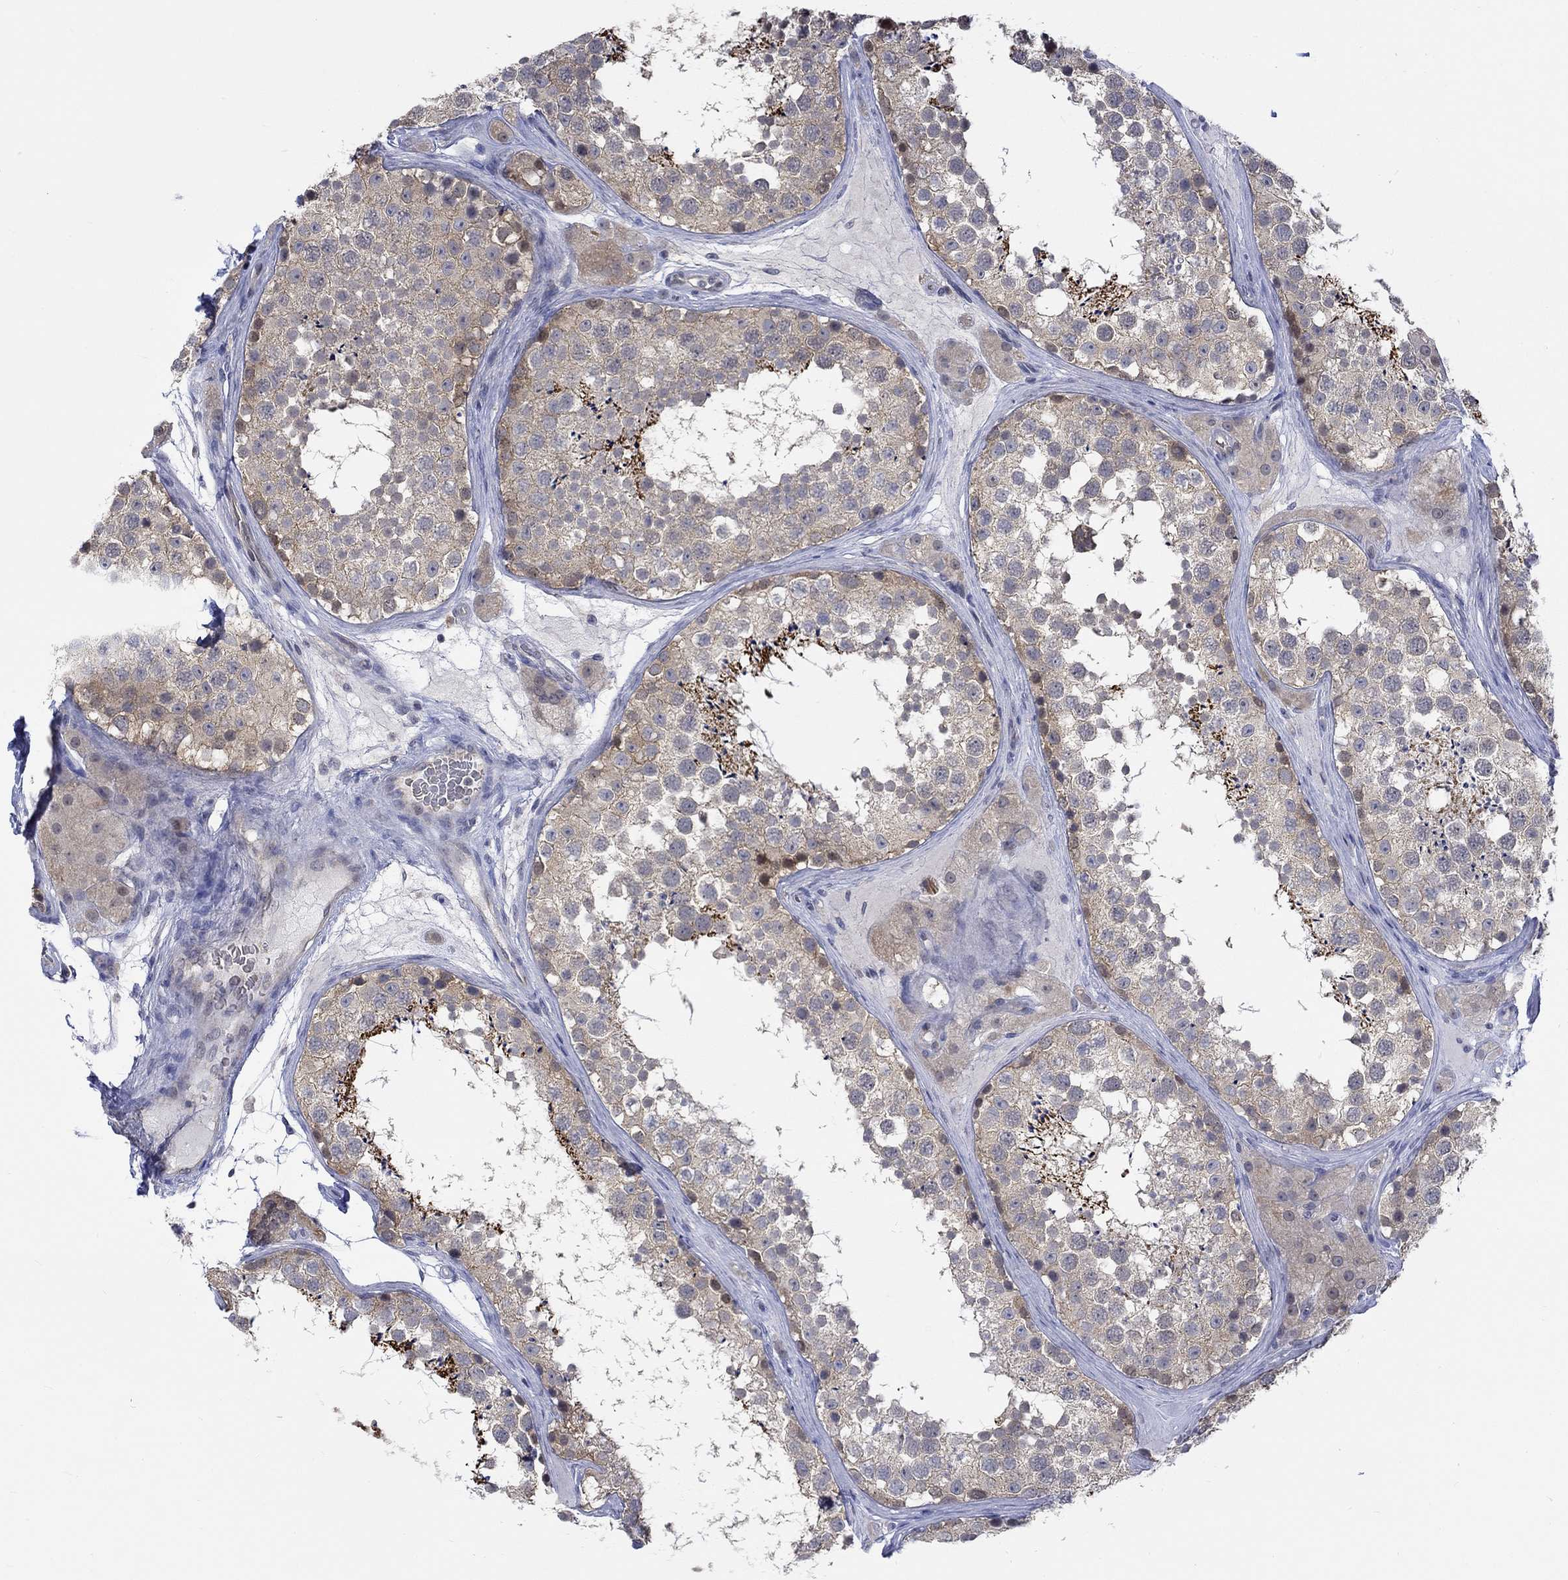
{"staining": {"intensity": "strong", "quantity": "<25%", "location": "cytoplasmic/membranous"}, "tissue": "testis", "cell_type": "Cells in seminiferous ducts", "image_type": "normal", "snomed": [{"axis": "morphology", "description": "Normal tissue, NOS"}, {"axis": "topography", "description": "Testis"}], "caption": "Immunohistochemical staining of normal testis exhibits medium levels of strong cytoplasmic/membranous expression in approximately <25% of cells in seminiferous ducts. The protein is stained brown, and the nuclei are stained in blue (DAB (3,3'-diaminobenzidine) IHC with brightfield microscopy, high magnification).", "gene": "WASF1", "patient": {"sex": "male", "age": 41}}